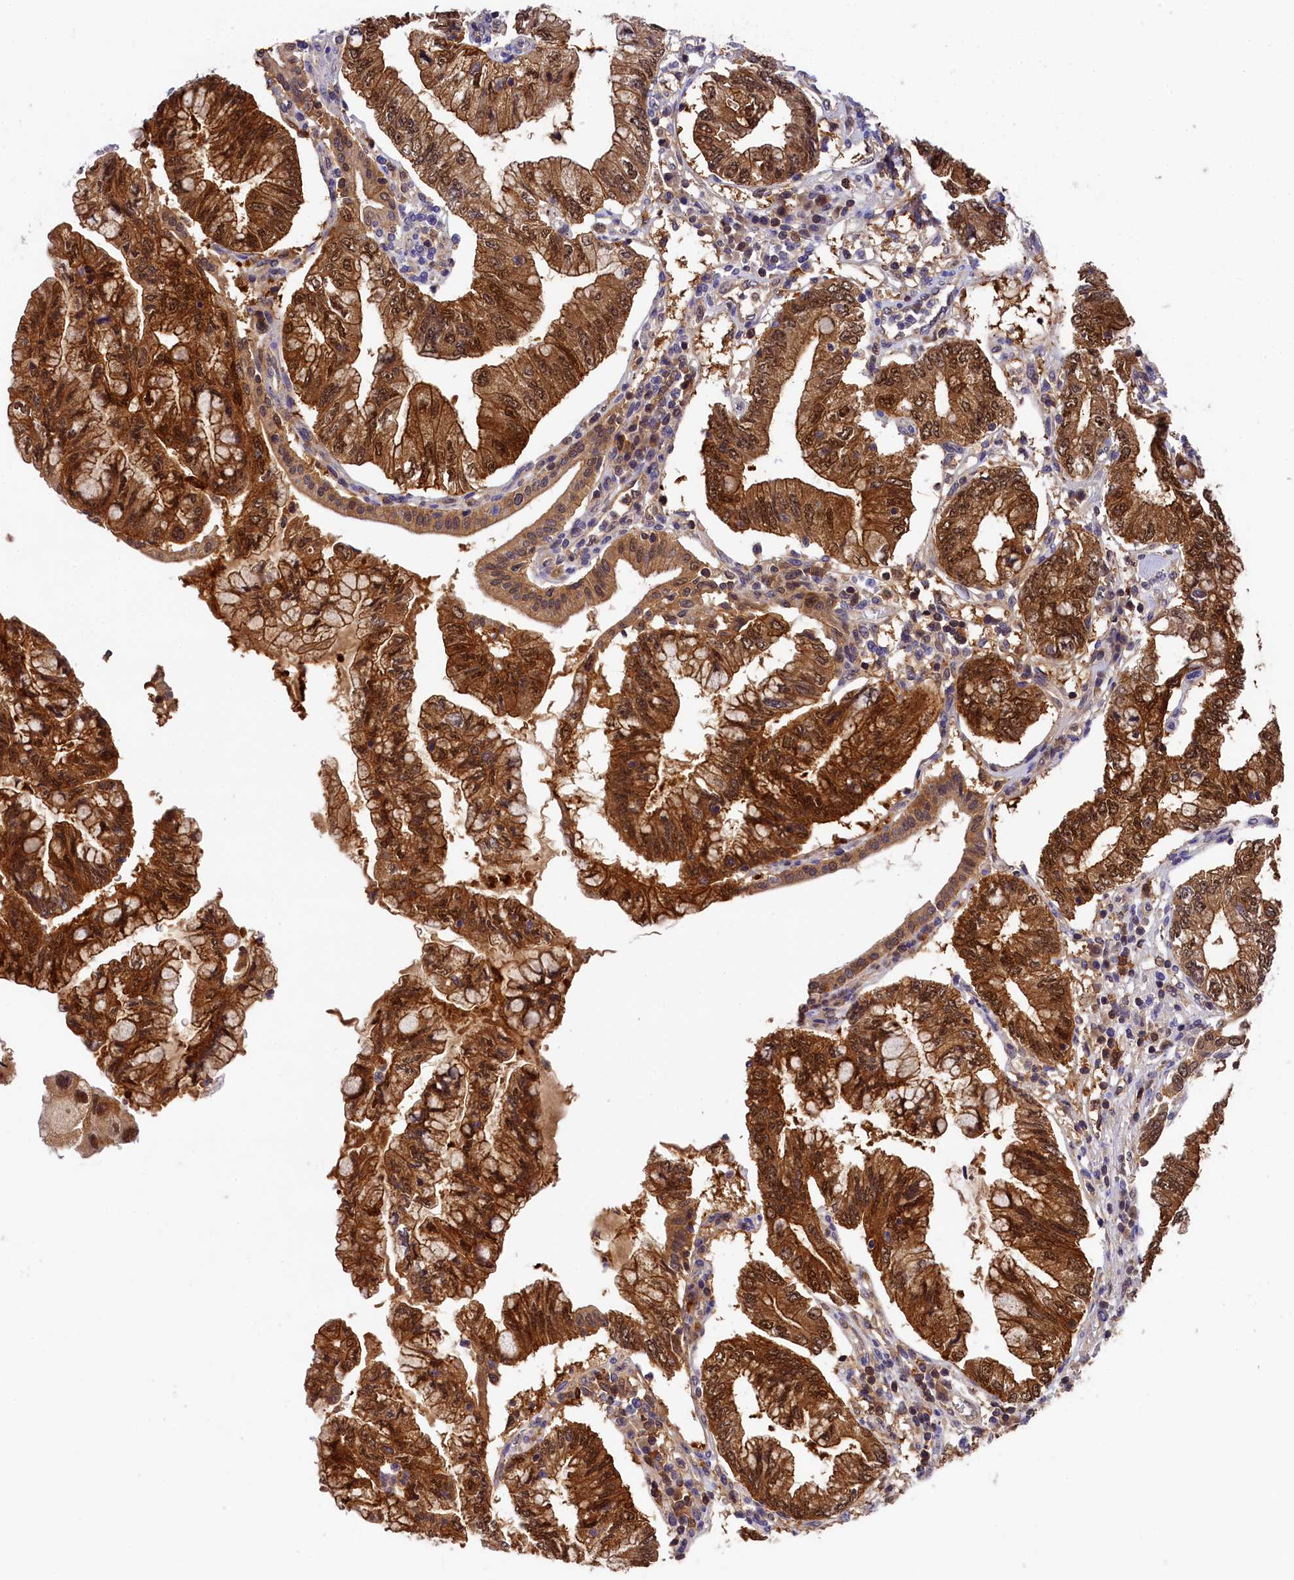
{"staining": {"intensity": "strong", "quantity": ">75%", "location": "cytoplasmic/membranous,nuclear"}, "tissue": "pancreatic cancer", "cell_type": "Tumor cells", "image_type": "cancer", "snomed": [{"axis": "morphology", "description": "Adenocarcinoma, NOS"}, {"axis": "topography", "description": "Pancreas"}], "caption": "This photomicrograph displays pancreatic adenocarcinoma stained with IHC to label a protein in brown. The cytoplasmic/membranous and nuclear of tumor cells show strong positivity for the protein. Nuclei are counter-stained blue.", "gene": "EIF6", "patient": {"sex": "female", "age": 73}}